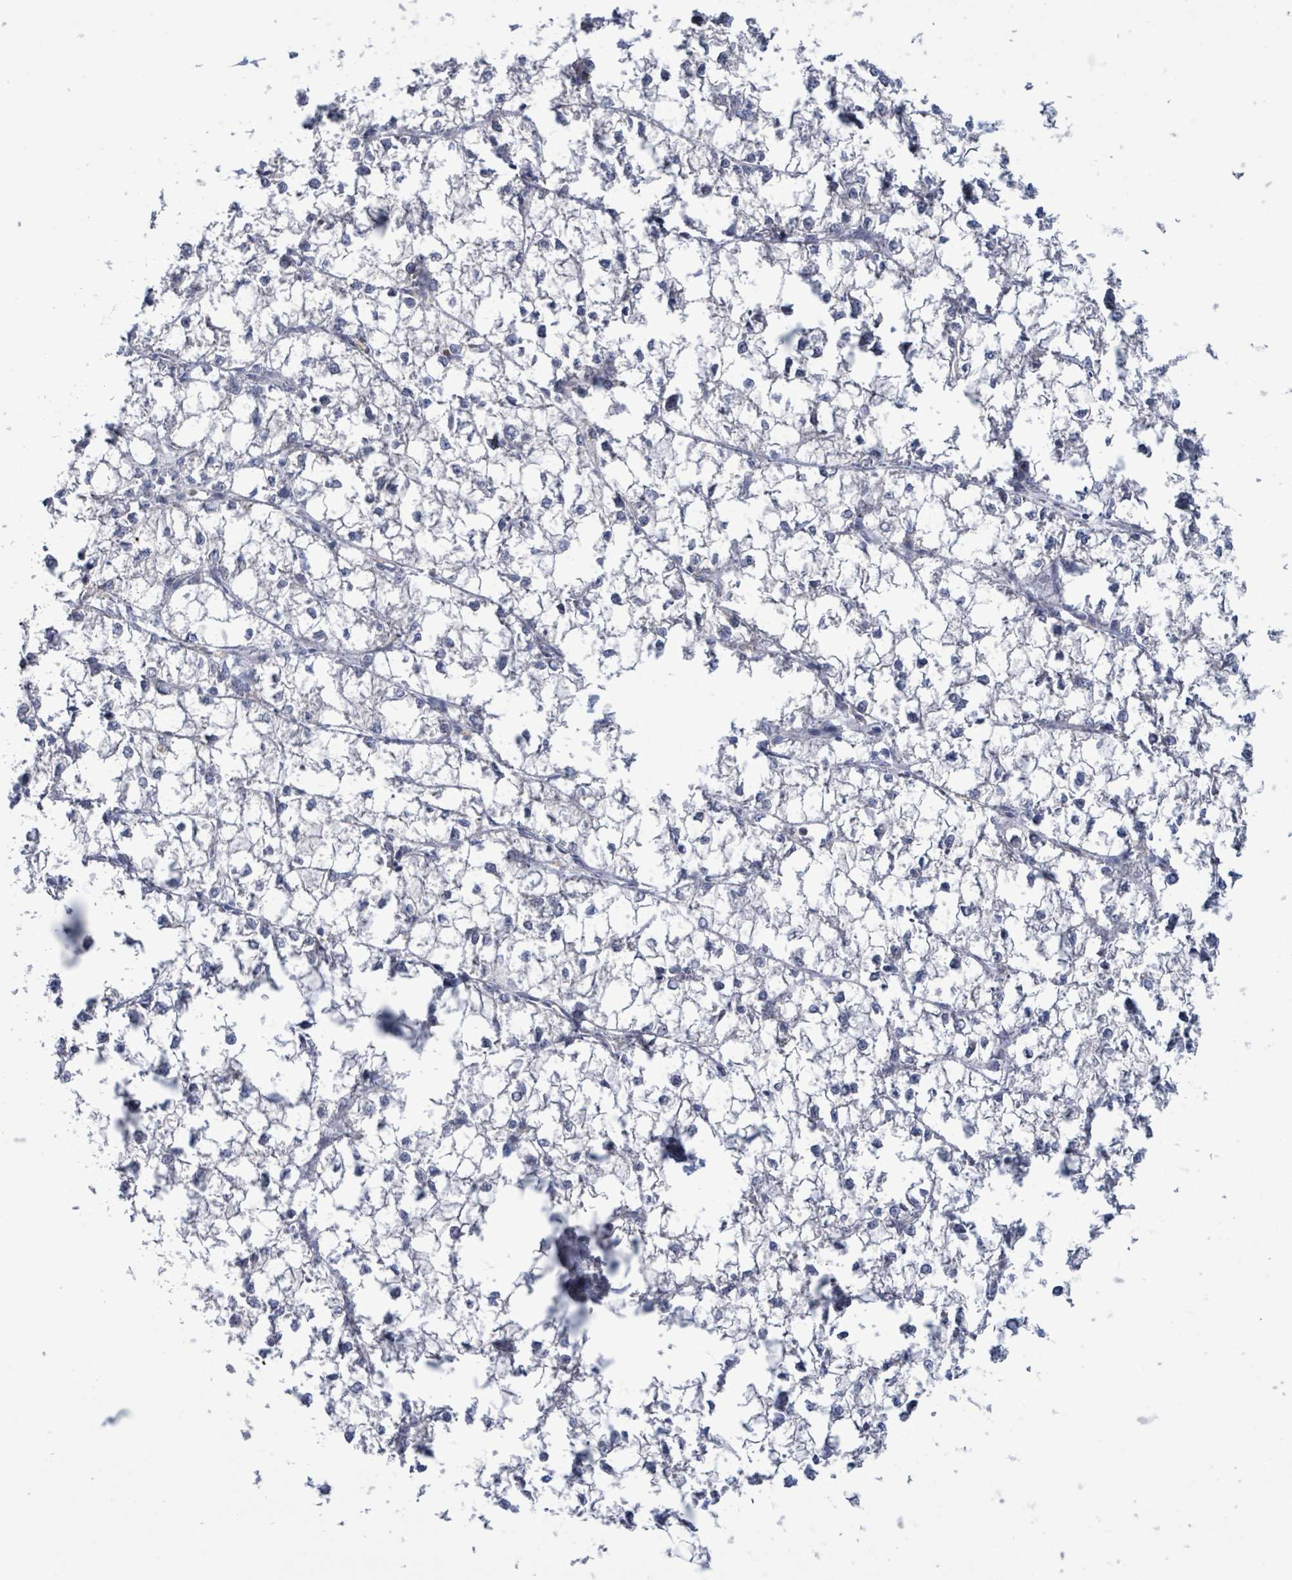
{"staining": {"intensity": "negative", "quantity": "none", "location": "none"}, "tissue": "liver cancer", "cell_type": "Tumor cells", "image_type": "cancer", "snomed": [{"axis": "morphology", "description": "Carcinoma, Hepatocellular, NOS"}, {"axis": "topography", "description": "Liver"}], "caption": "DAB (3,3'-diaminobenzidine) immunohistochemical staining of liver cancer (hepatocellular carcinoma) reveals no significant expression in tumor cells.", "gene": "AKR1C4", "patient": {"sex": "female", "age": 43}}